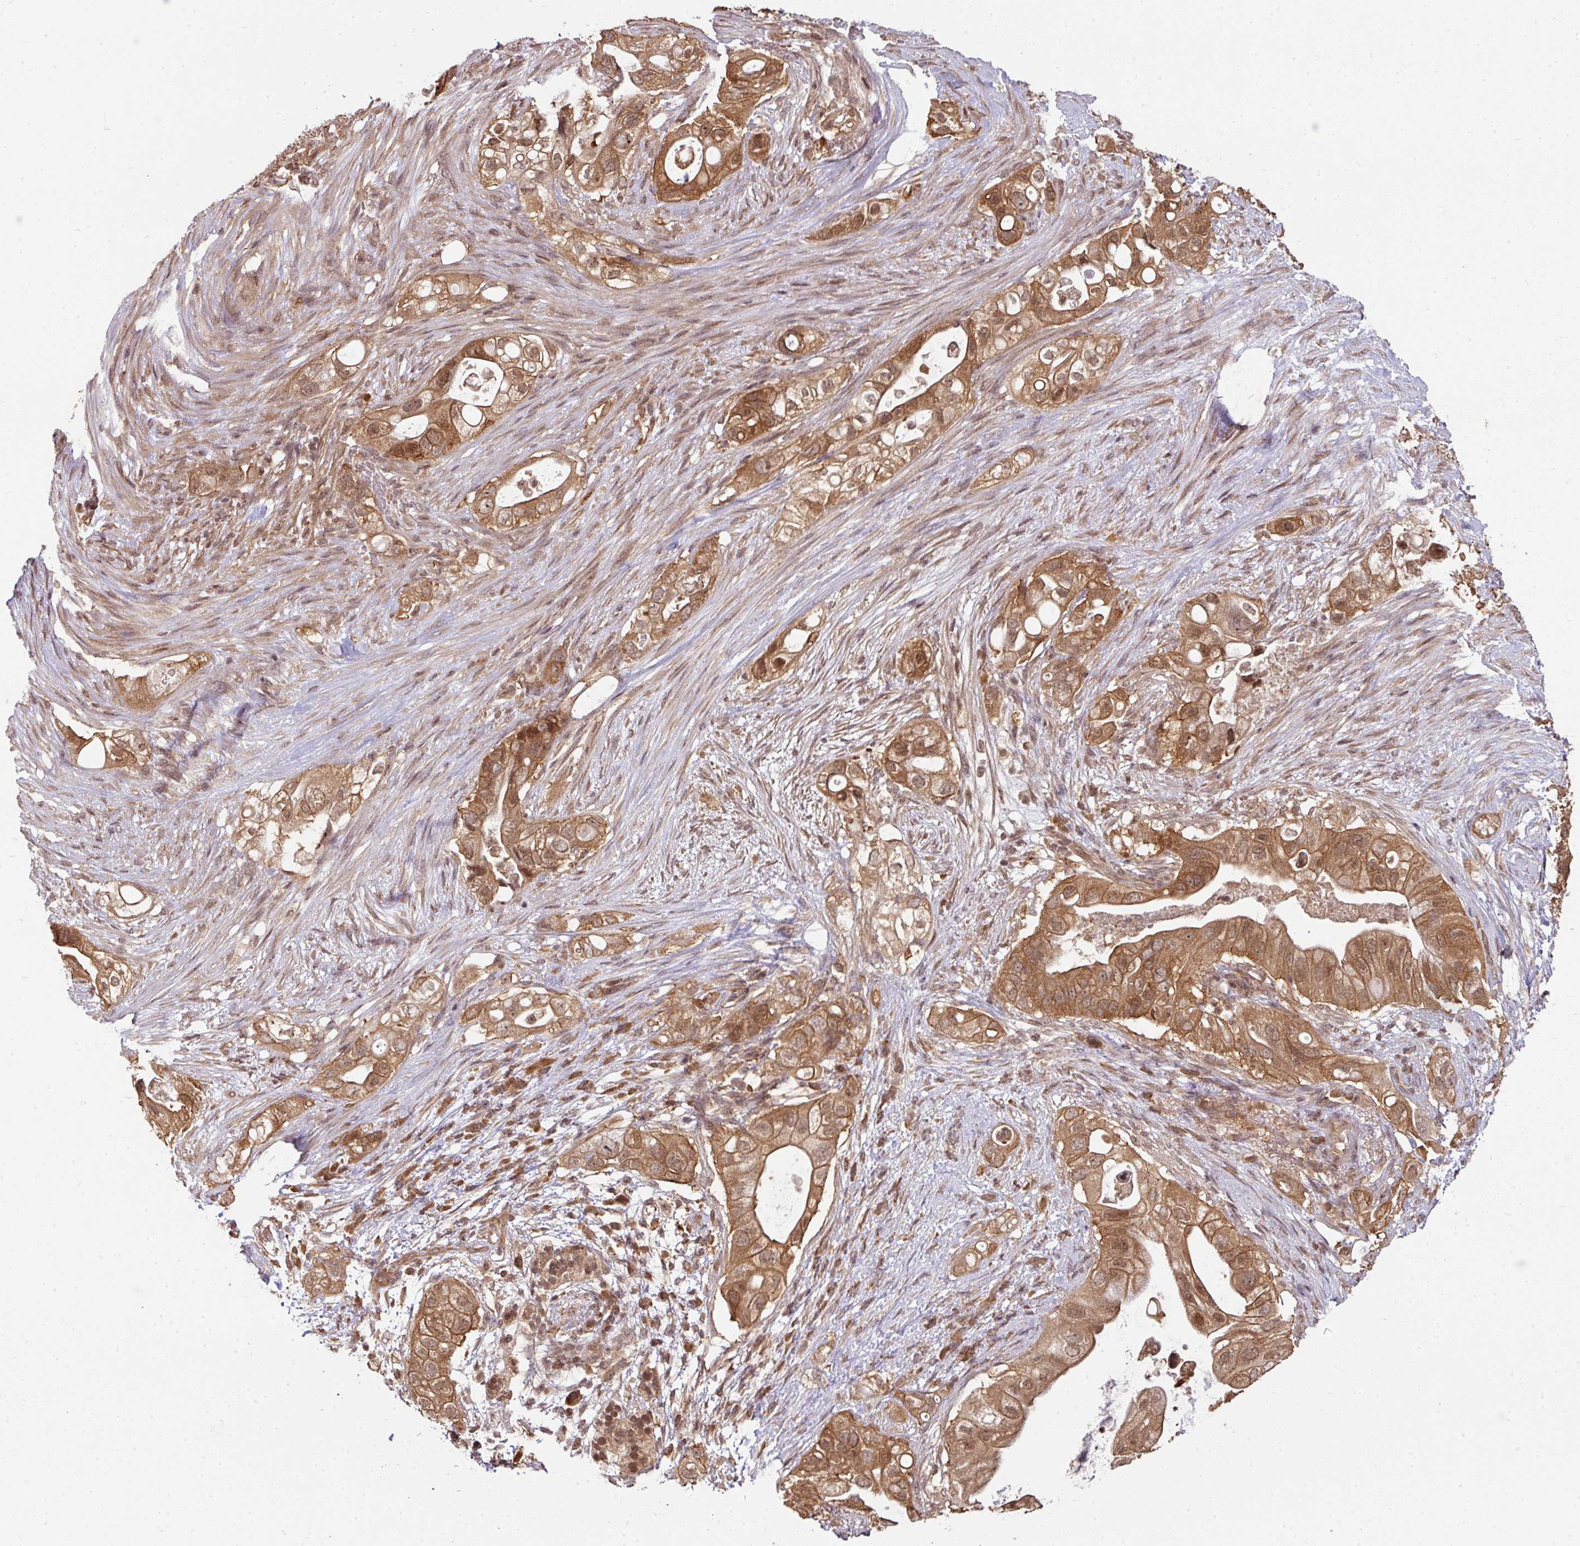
{"staining": {"intensity": "moderate", "quantity": ">75%", "location": "cytoplasmic/membranous,nuclear"}, "tissue": "pancreatic cancer", "cell_type": "Tumor cells", "image_type": "cancer", "snomed": [{"axis": "morphology", "description": "Adenocarcinoma, NOS"}, {"axis": "topography", "description": "Pancreas"}], "caption": "Immunohistochemistry (DAB (3,3'-diaminobenzidine)) staining of human pancreatic cancer (adenocarcinoma) exhibits moderate cytoplasmic/membranous and nuclear protein positivity in about >75% of tumor cells.", "gene": "ANKRD18A", "patient": {"sex": "female", "age": 72}}